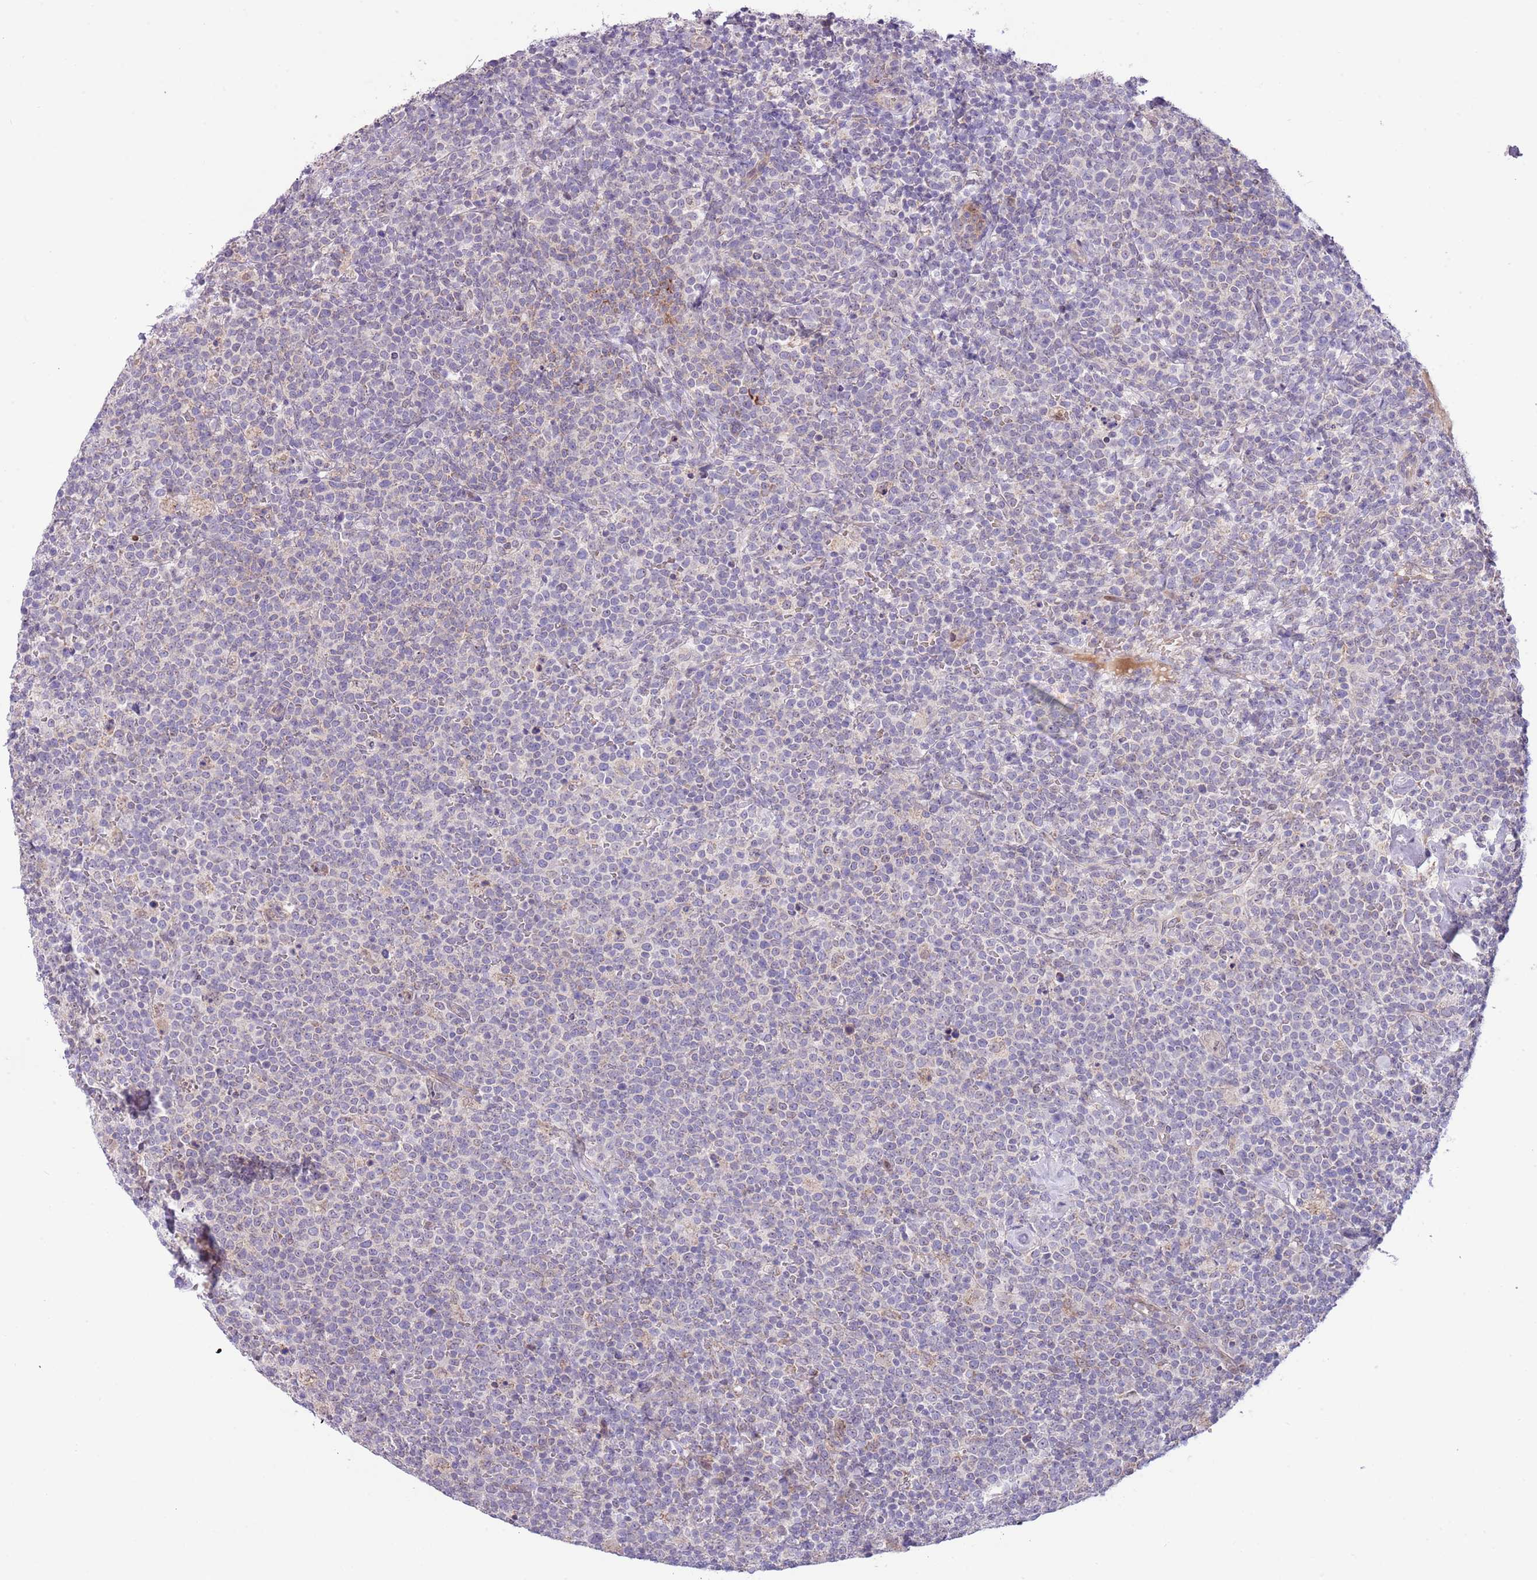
{"staining": {"intensity": "negative", "quantity": "none", "location": "none"}, "tissue": "lymphoma", "cell_type": "Tumor cells", "image_type": "cancer", "snomed": [{"axis": "morphology", "description": "Malignant lymphoma, non-Hodgkin's type, High grade"}, {"axis": "topography", "description": "Lymph node"}], "caption": "DAB (3,3'-diaminobenzidine) immunohistochemical staining of human high-grade malignant lymphoma, non-Hodgkin's type displays no significant expression in tumor cells. (DAB (3,3'-diaminobenzidine) immunohistochemistry (IHC), high magnification).", "gene": "AP1S2", "patient": {"sex": "male", "age": 61}}